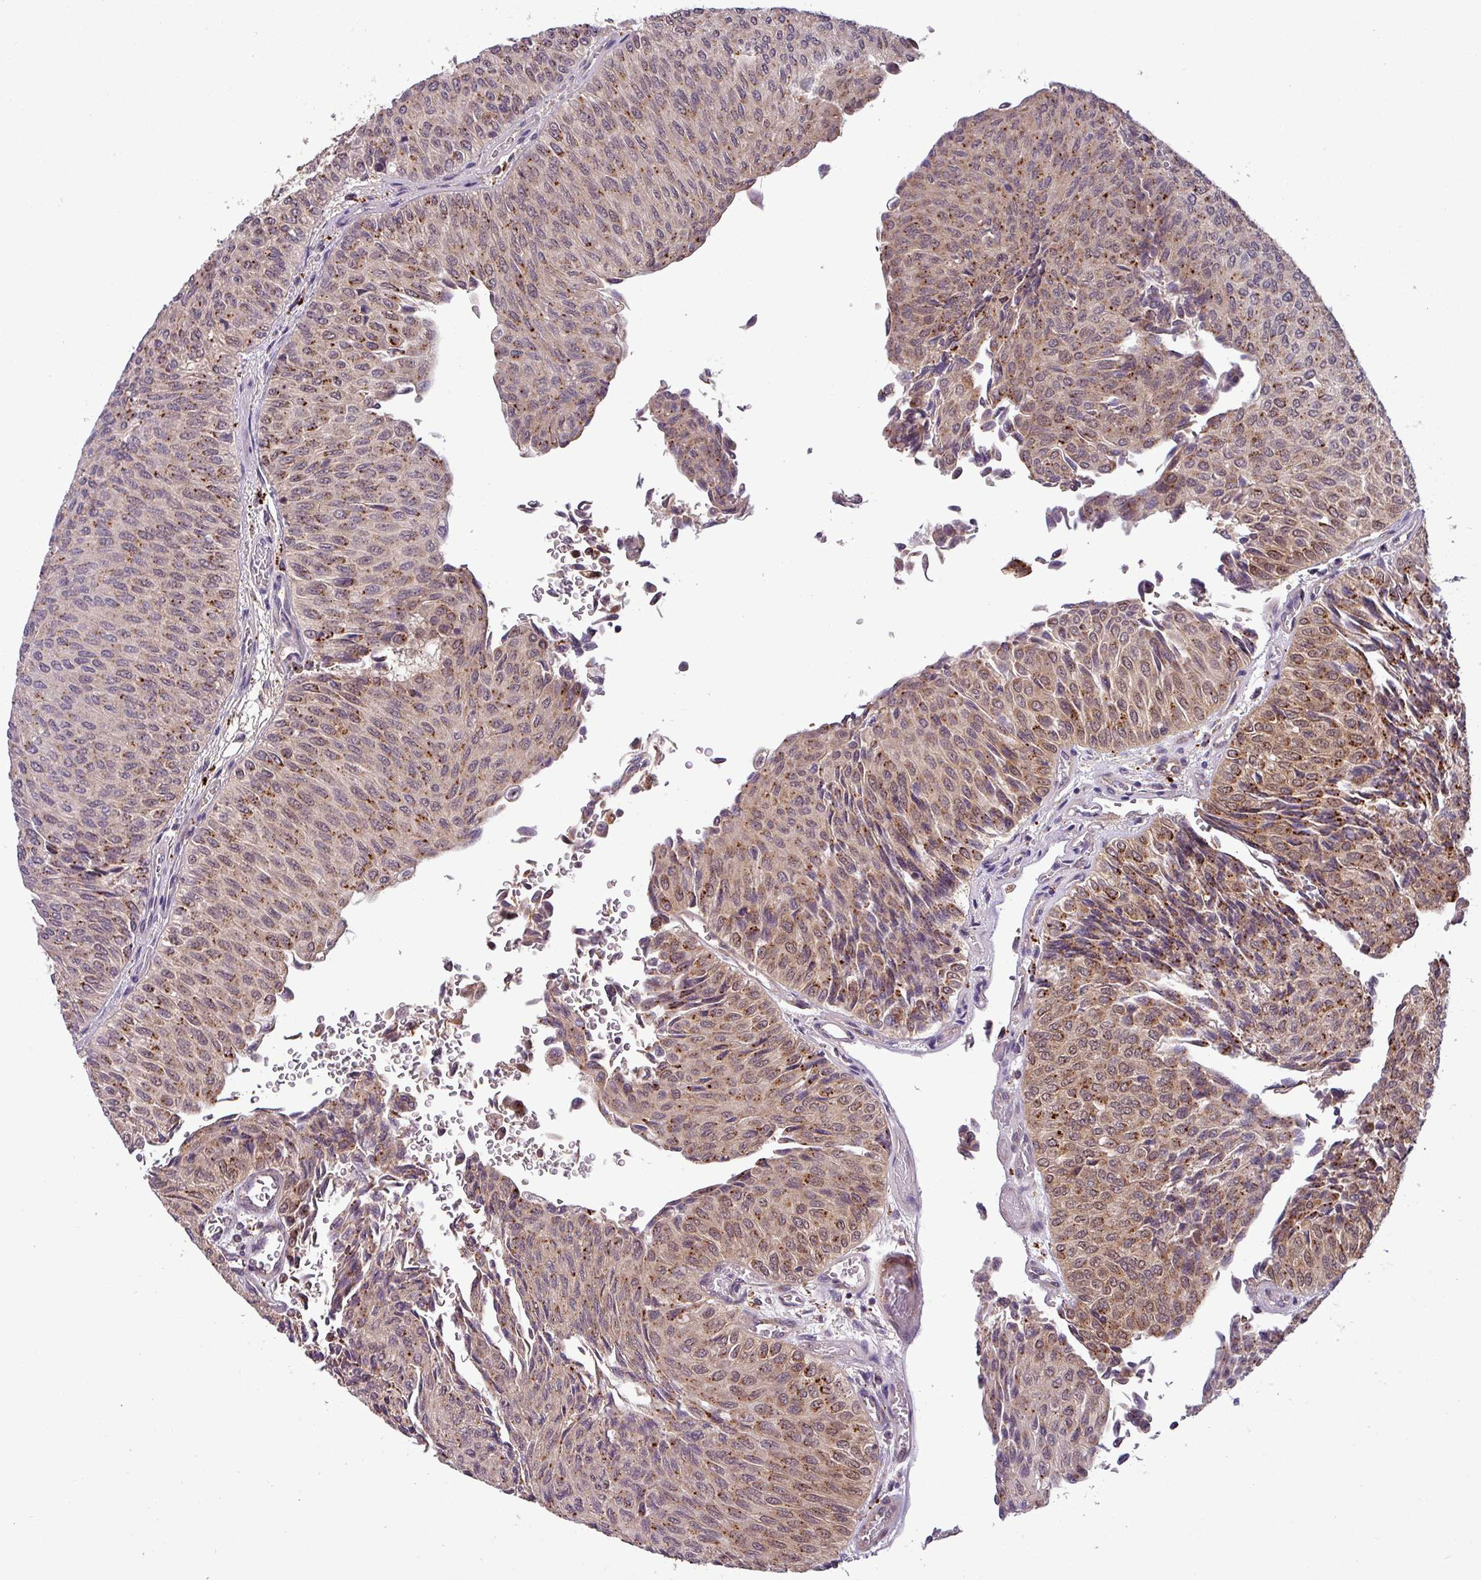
{"staining": {"intensity": "moderate", "quantity": ">75%", "location": "cytoplasmic/membranous,nuclear"}, "tissue": "urothelial cancer", "cell_type": "Tumor cells", "image_type": "cancer", "snomed": [{"axis": "morphology", "description": "Urothelial carcinoma, Low grade"}, {"axis": "topography", "description": "Urinary bladder"}], "caption": "Immunohistochemical staining of urothelial carcinoma (low-grade) displays moderate cytoplasmic/membranous and nuclear protein expression in approximately >75% of tumor cells.", "gene": "PUS1", "patient": {"sex": "male", "age": 78}}